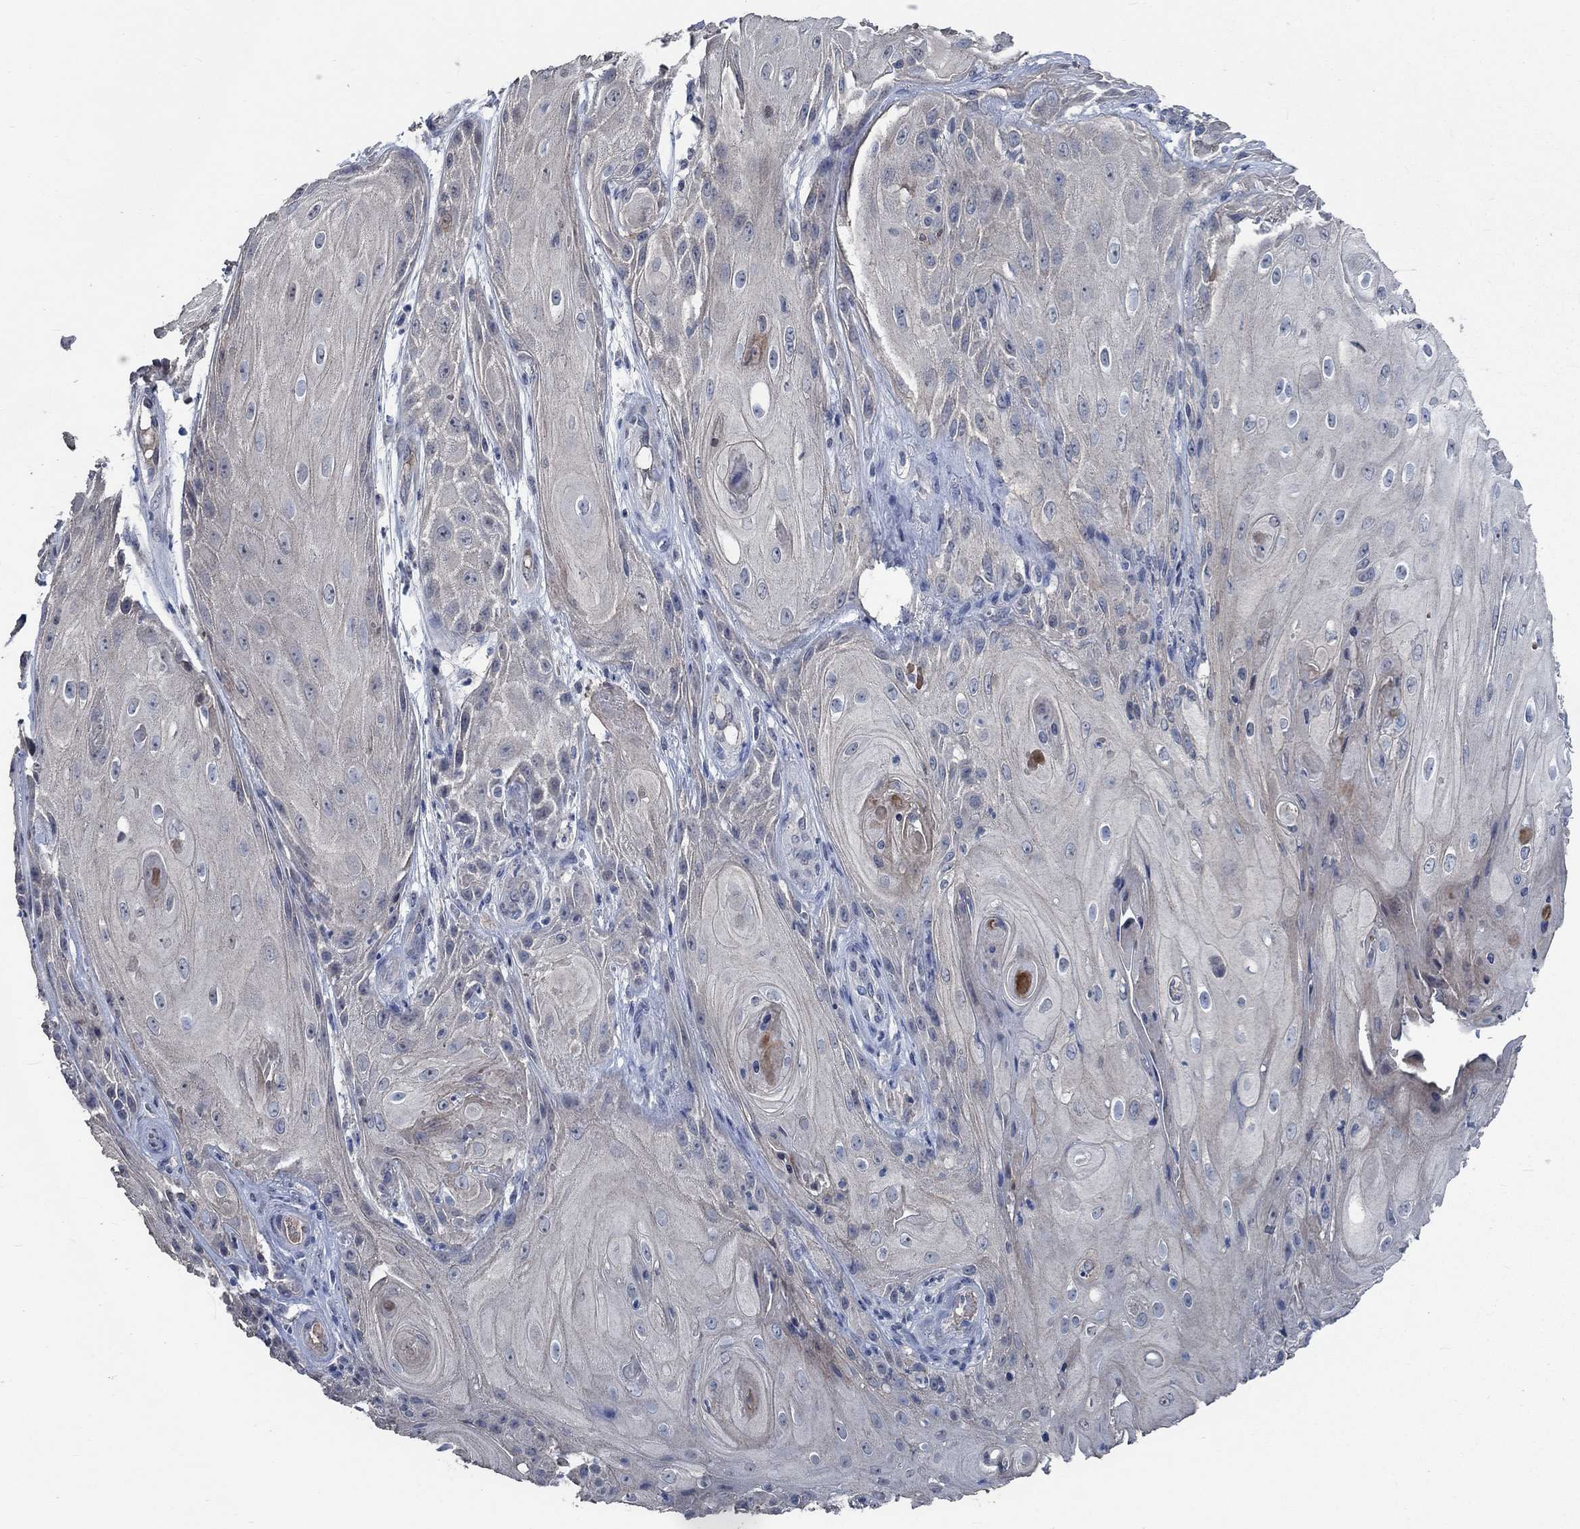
{"staining": {"intensity": "negative", "quantity": "none", "location": "none"}, "tissue": "skin cancer", "cell_type": "Tumor cells", "image_type": "cancer", "snomed": [{"axis": "morphology", "description": "Squamous cell carcinoma, NOS"}, {"axis": "topography", "description": "Skin"}], "caption": "IHC of human skin squamous cell carcinoma shows no expression in tumor cells. (DAB (3,3'-diaminobenzidine) immunohistochemistry visualized using brightfield microscopy, high magnification).", "gene": "OBSCN", "patient": {"sex": "male", "age": 62}}